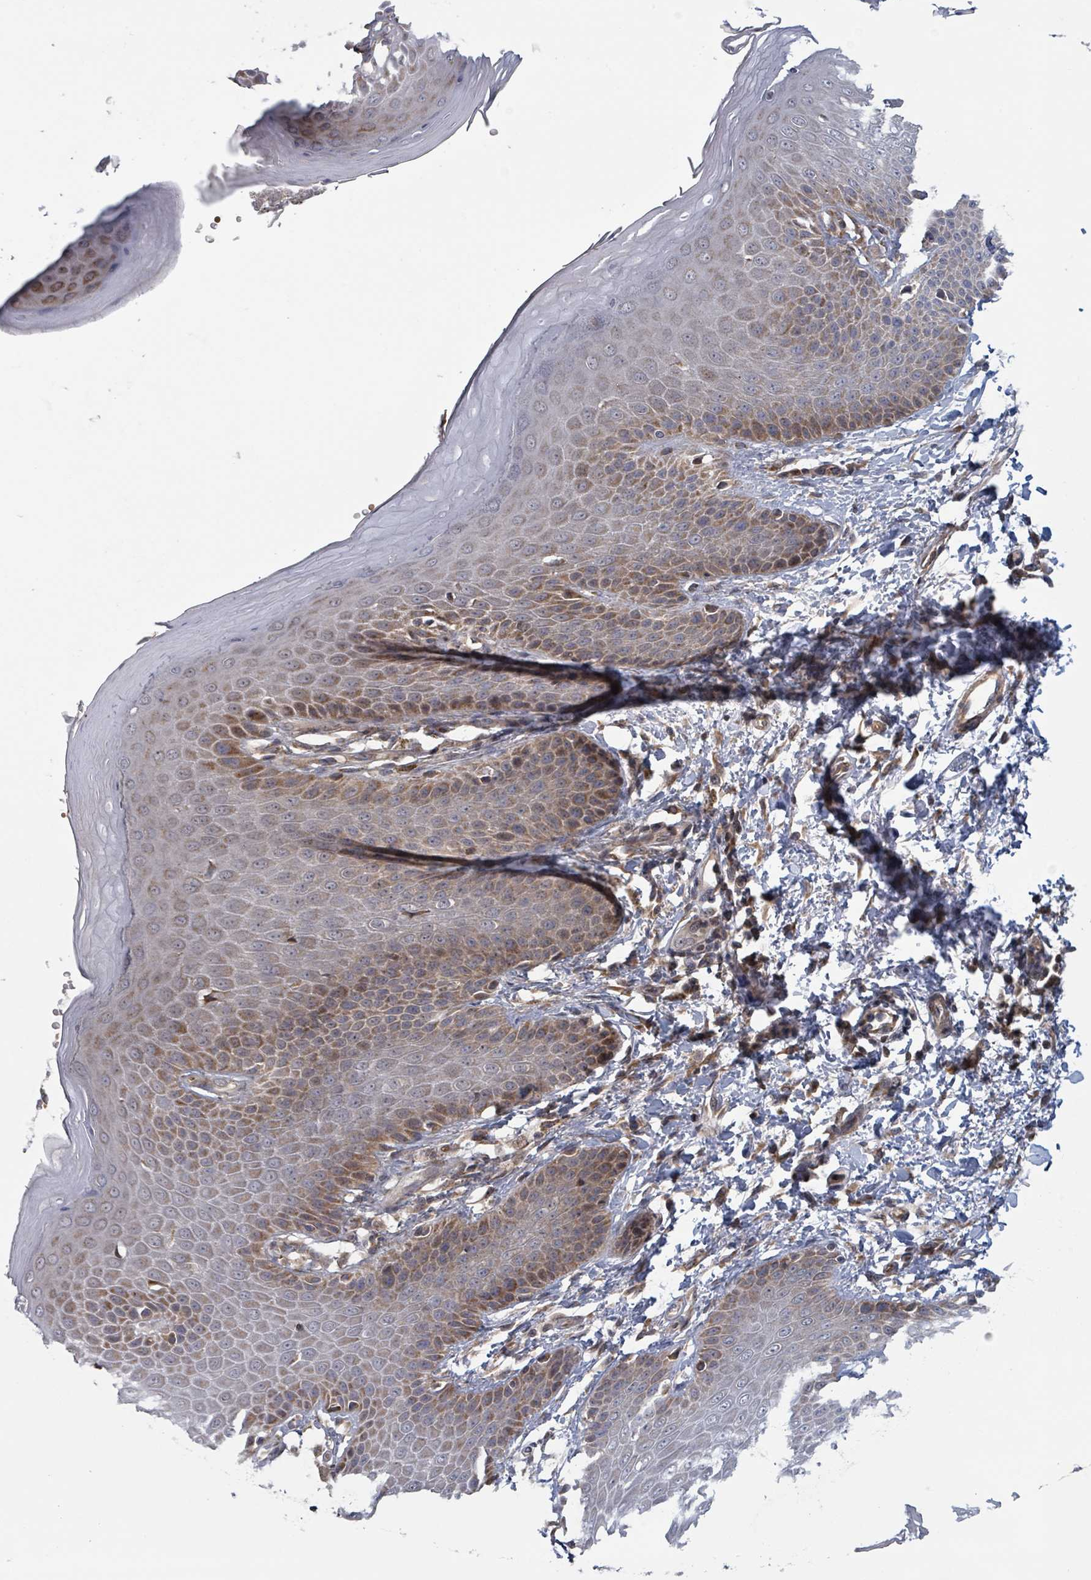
{"staining": {"intensity": "moderate", "quantity": ">75%", "location": "cytoplasmic/membranous"}, "tissue": "skin", "cell_type": "Epidermal cells", "image_type": "normal", "snomed": [{"axis": "morphology", "description": "Normal tissue, NOS"}, {"axis": "topography", "description": "Peripheral nerve tissue"}], "caption": "This photomicrograph exhibits benign skin stained with immunohistochemistry (IHC) to label a protein in brown. The cytoplasmic/membranous of epidermal cells show moderate positivity for the protein. Nuclei are counter-stained blue.", "gene": "HIVEP1", "patient": {"sex": "male", "age": 51}}